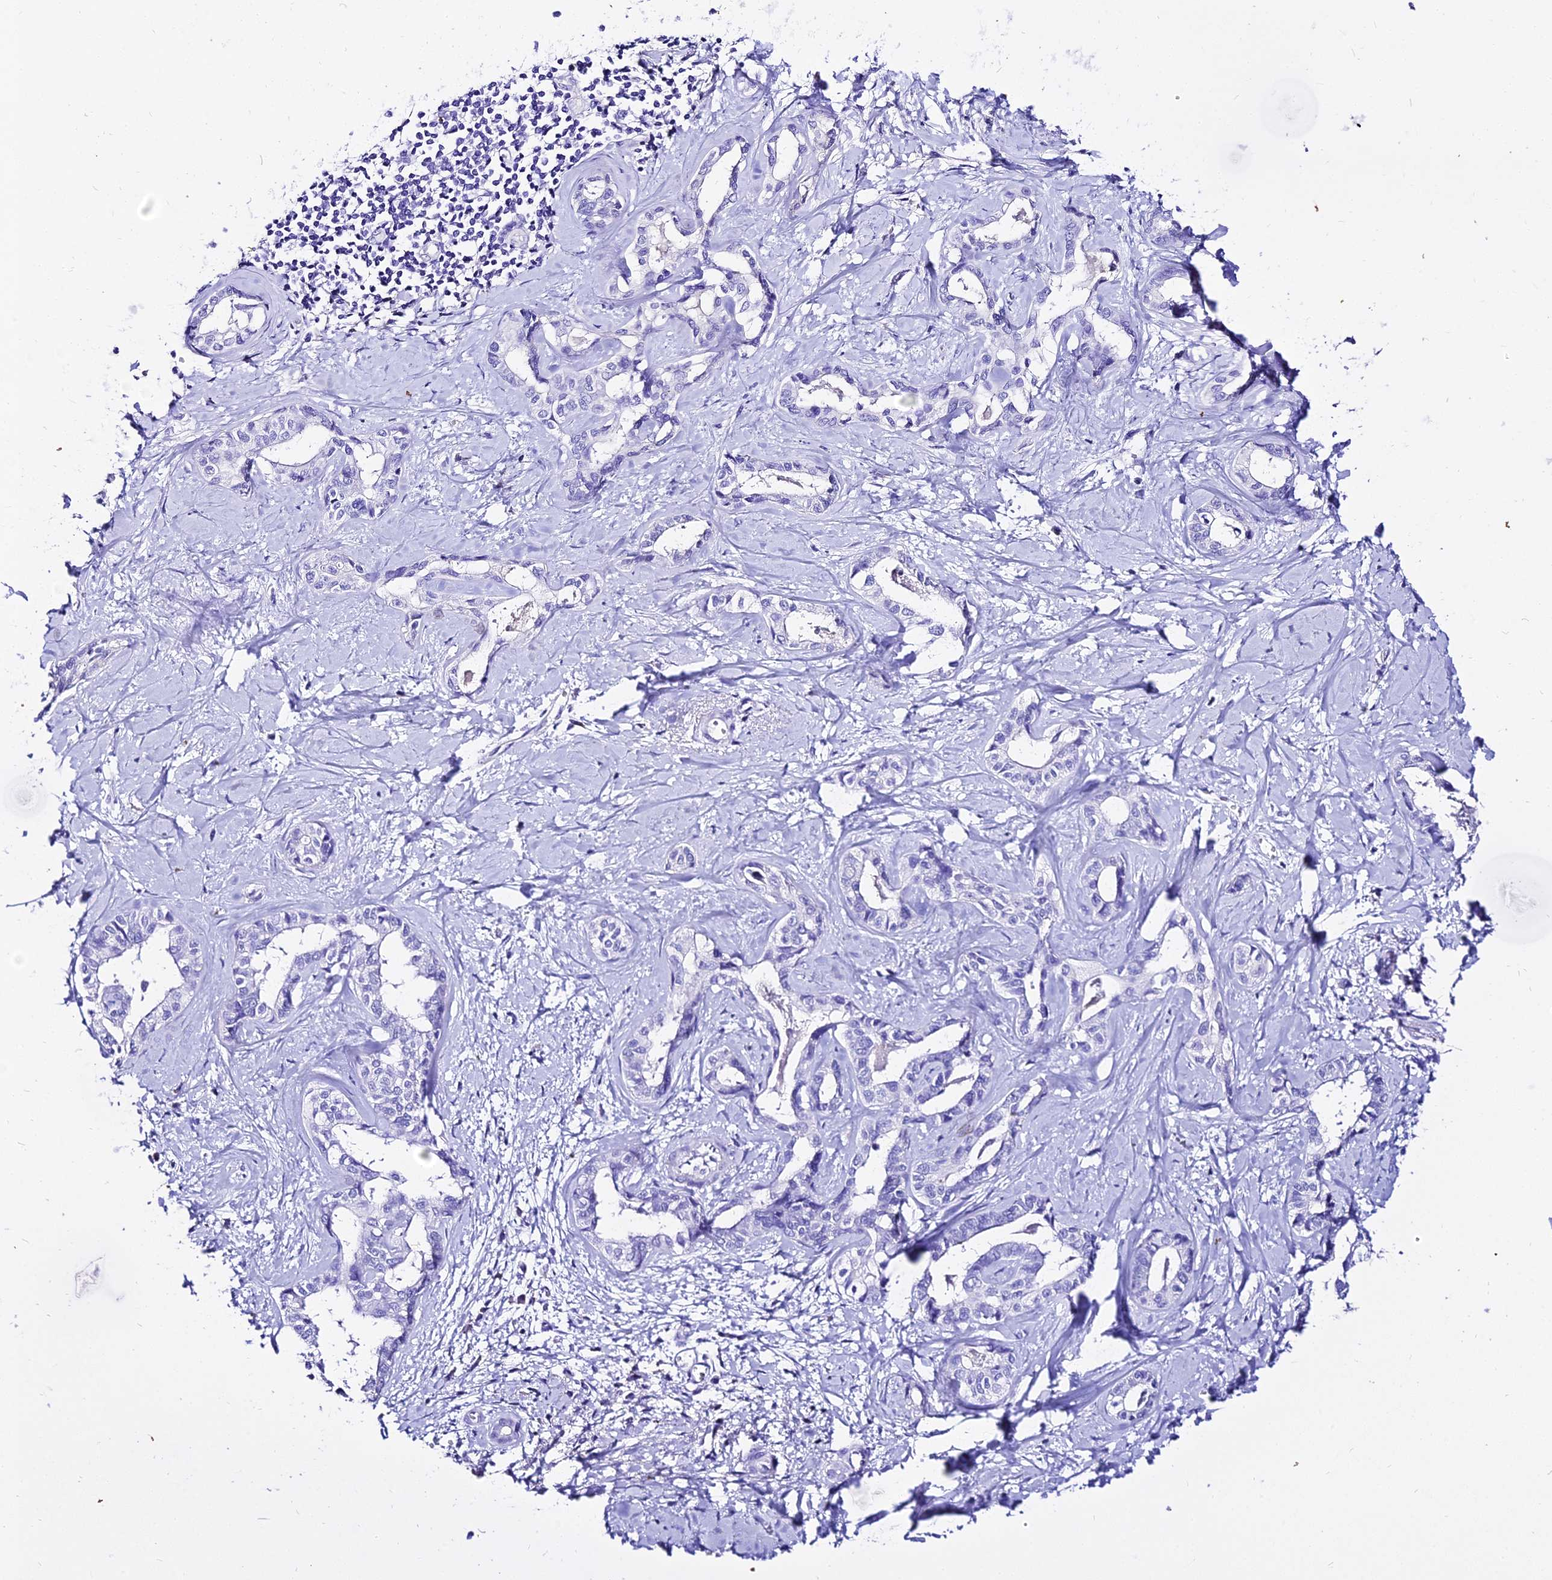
{"staining": {"intensity": "negative", "quantity": "none", "location": "none"}, "tissue": "liver cancer", "cell_type": "Tumor cells", "image_type": "cancer", "snomed": [{"axis": "morphology", "description": "Cholangiocarcinoma"}, {"axis": "topography", "description": "Liver"}], "caption": "A high-resolution micrograph shows IHC staining of liver cholangiocarcinoma, which shows no significant expression in tumor cells.", "gene": "DEFB106A", "patient": {"sex": "female", "age": 77}}